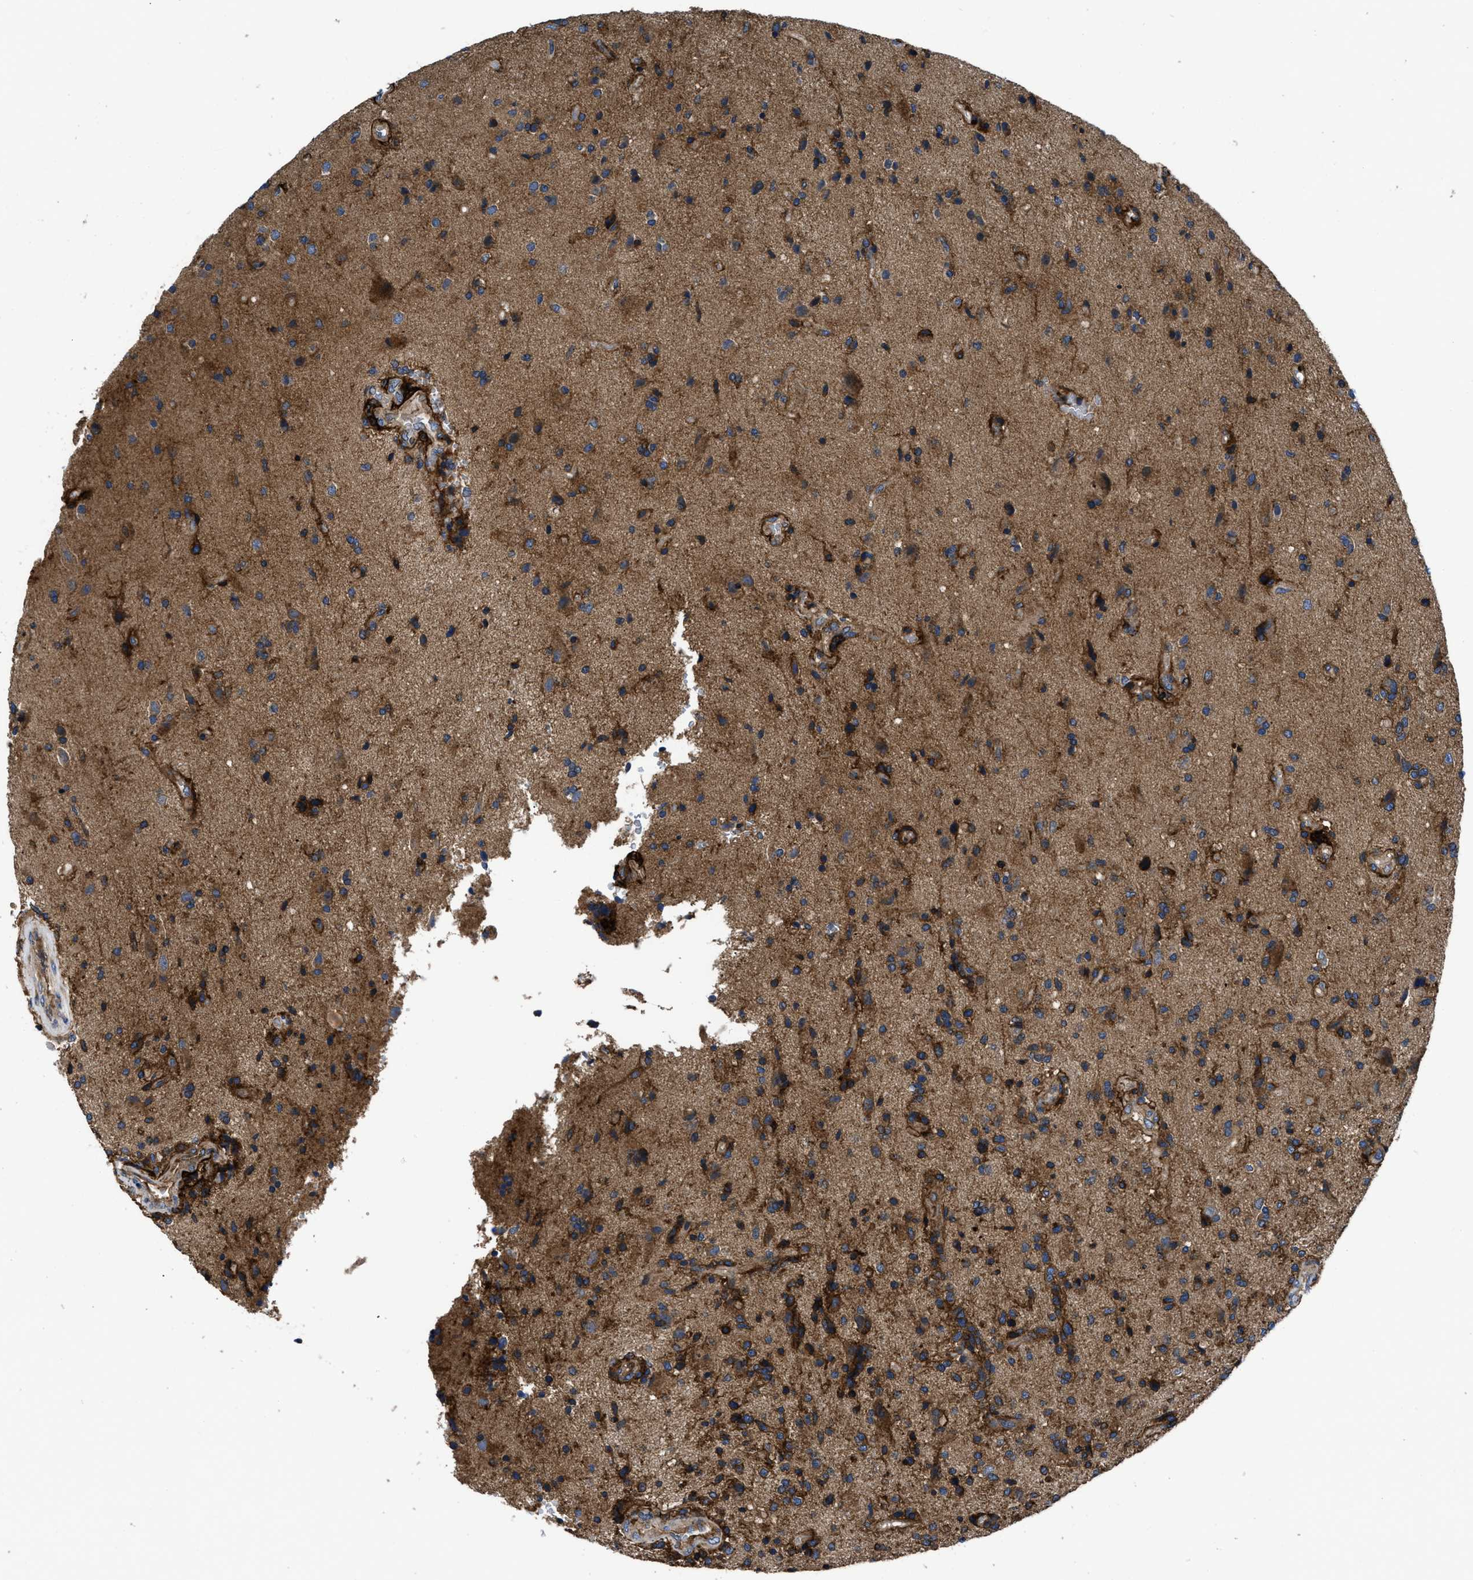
{"staining": {"intensity": "strong", "quantity": "25%-75%", "location": "cytoplasmic/membranous"}, "tissue": "glioma", "cell_type": "Tumor cells", "image_type": "cancer", "snomed": [{"axis": "morphology", "description": "Glioma, malignant, High grade"}, {"axis": "topography", "description": "Brain"}], "caption": "Strong cytoplasmic/membranous staining for a protein is appreciated in about 25%-75% of tumor cells of malignant glioma (high-grade) using immunohistochemistry.", "gene": "NT5E", "patient": {"sex": "male", "age": 72}}